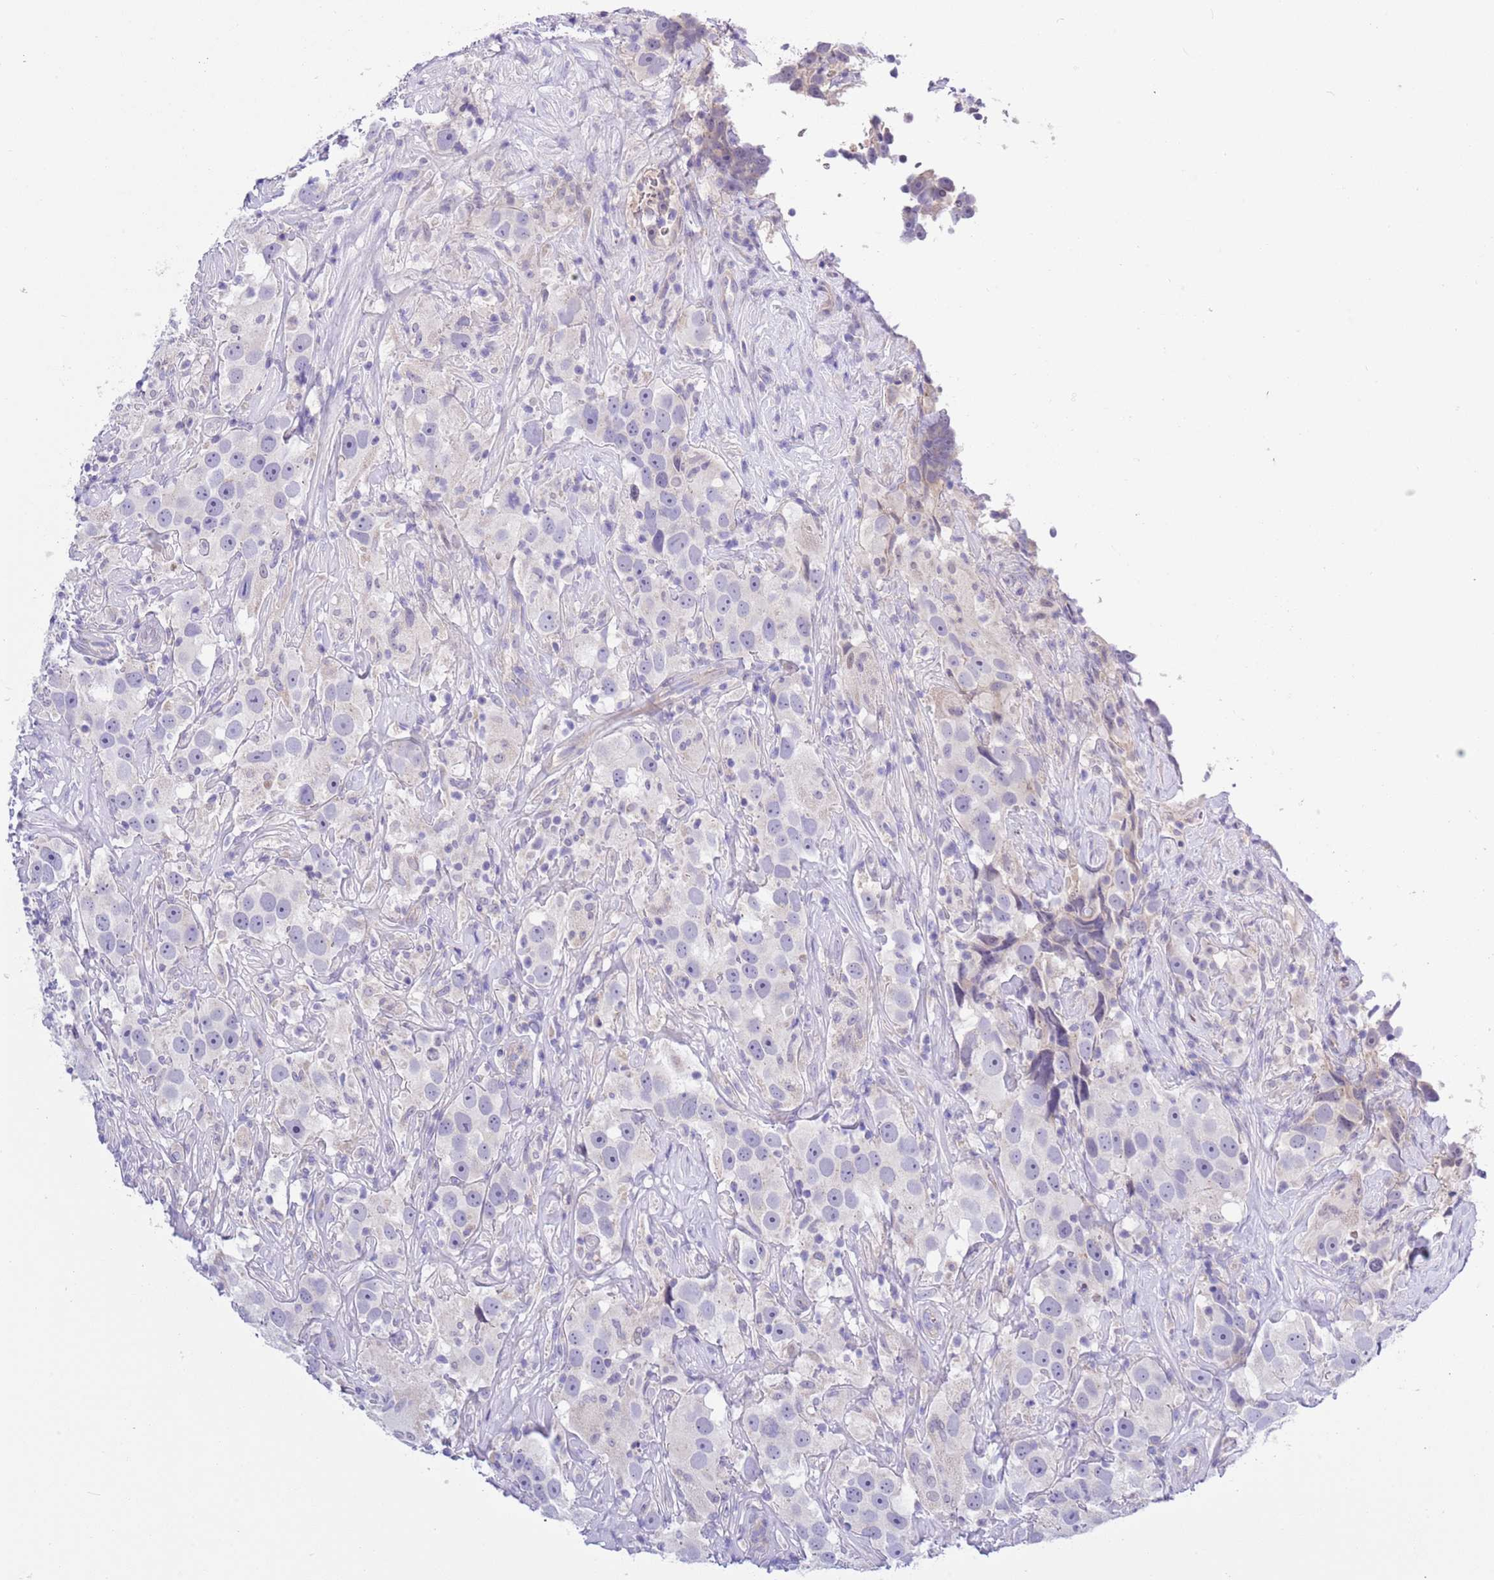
{"staining": {"intensity": "negative", "quantity": "none", "location": "none"}, "tissue": "testis cancer", "cell_type": "Tumor cells", "image_type": "cancer", "snomed": [{"axis": "morphology", "description": "Seminoma, NOS"}, {"axis": "topography", "description": "Testis"}], "caption": "Tumor cells are negative for brown protein staining in seminoma (testis). (DAB immunohistochemistry with hematoxylin counter stain).", "gene": "NET1", "patient": {"sex": "male", "age": 49}}